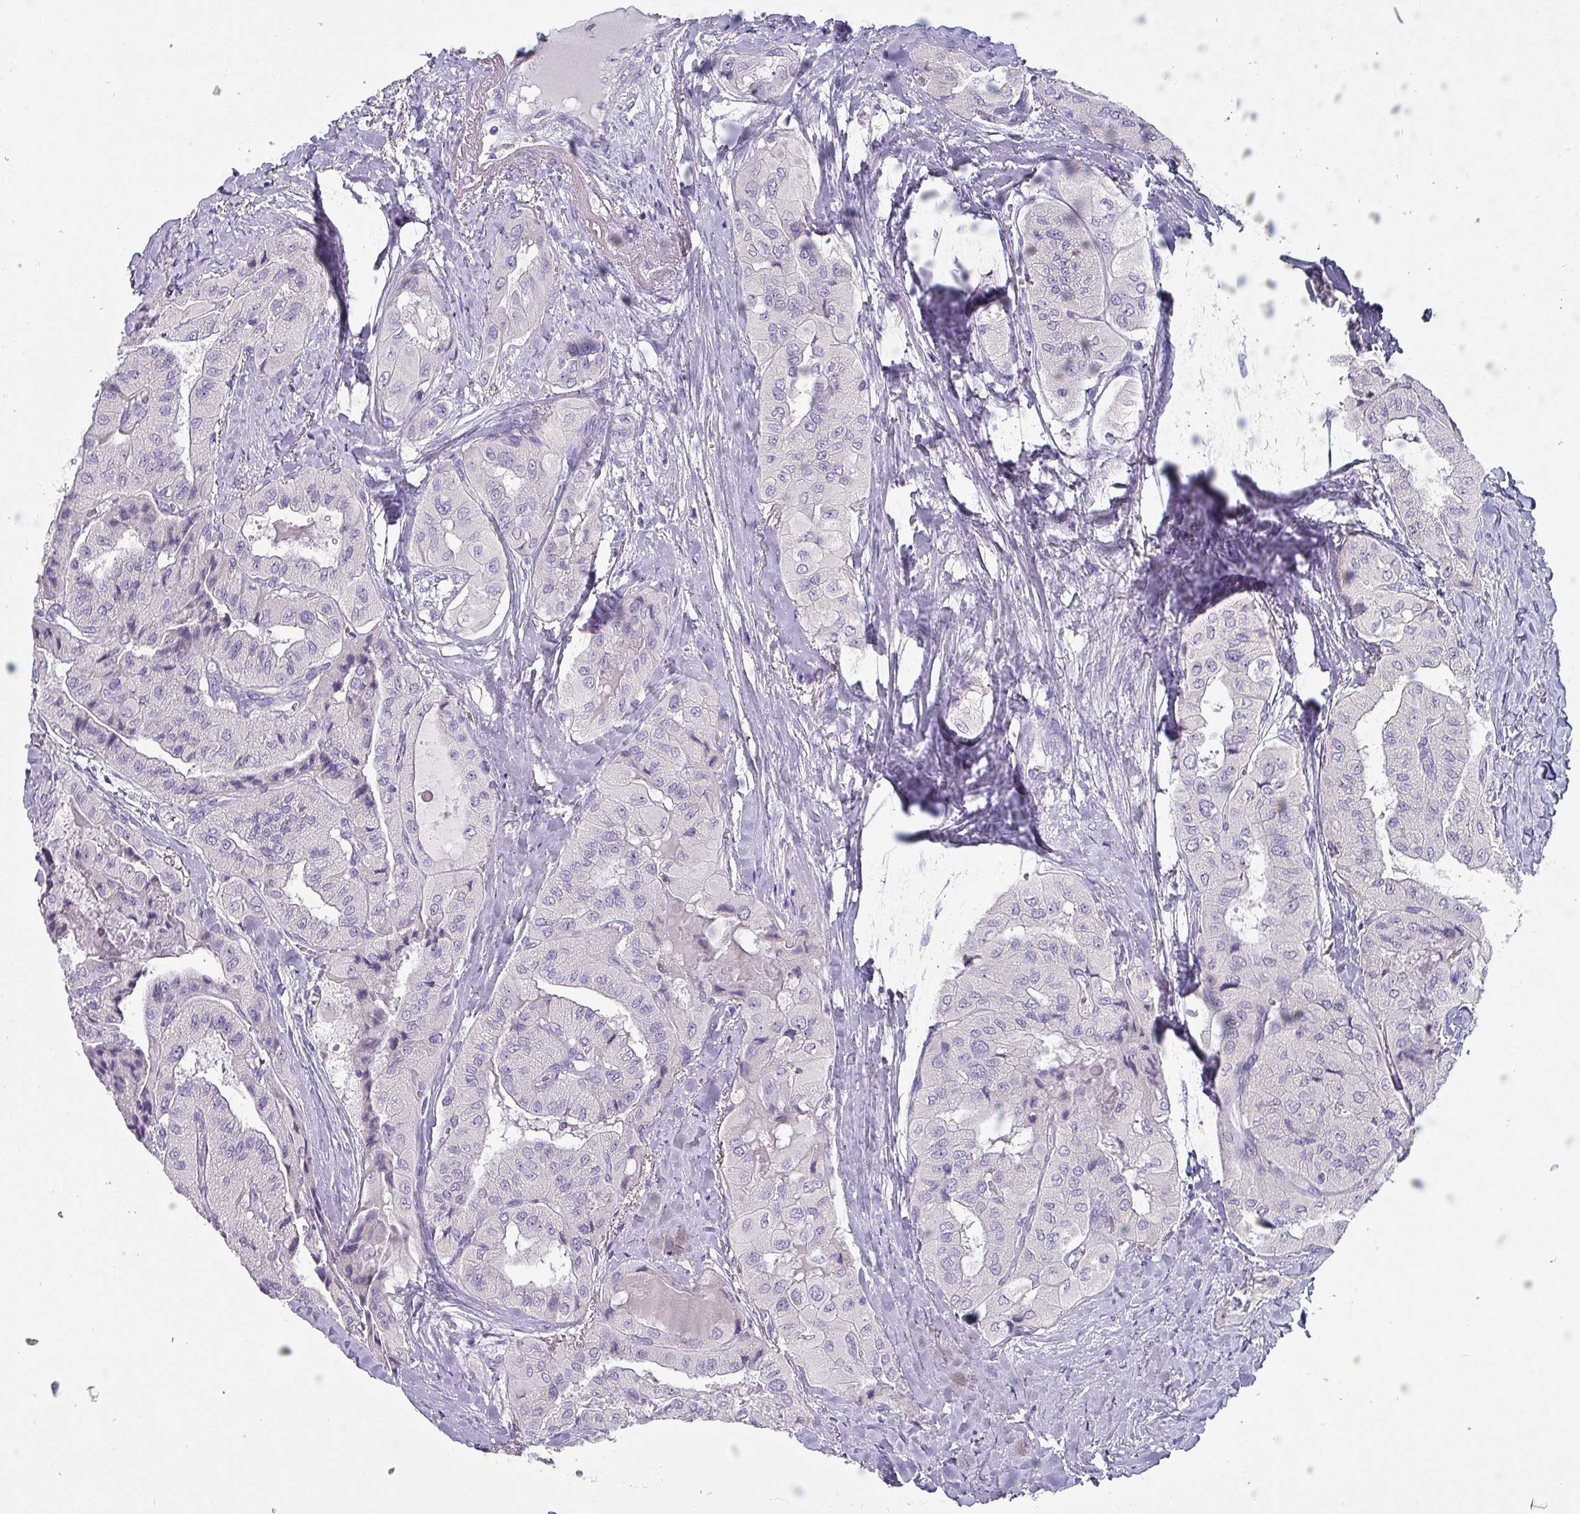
{"staining": {"intensity": "negative", "quantity": "none", "location": "none"}, "tissue": "thyroid cancer", "cell_type": "Tumor cells", "image_type": "cancer", "snomed": [{"axis": "morphology", "description": "Normal tissue, NOS"}, {"axis": "morphology", "description": "Papillary adenocarcinoma, NOS"}, {"axis": "topography", "description": "Thyroid gland"}], "caption": "This is an IHC micrograph of thyroid cancer. There is no expression in tumor cells.", "gene": "INS-IGF2", "patient": {"sex": "female", "age": 59}}